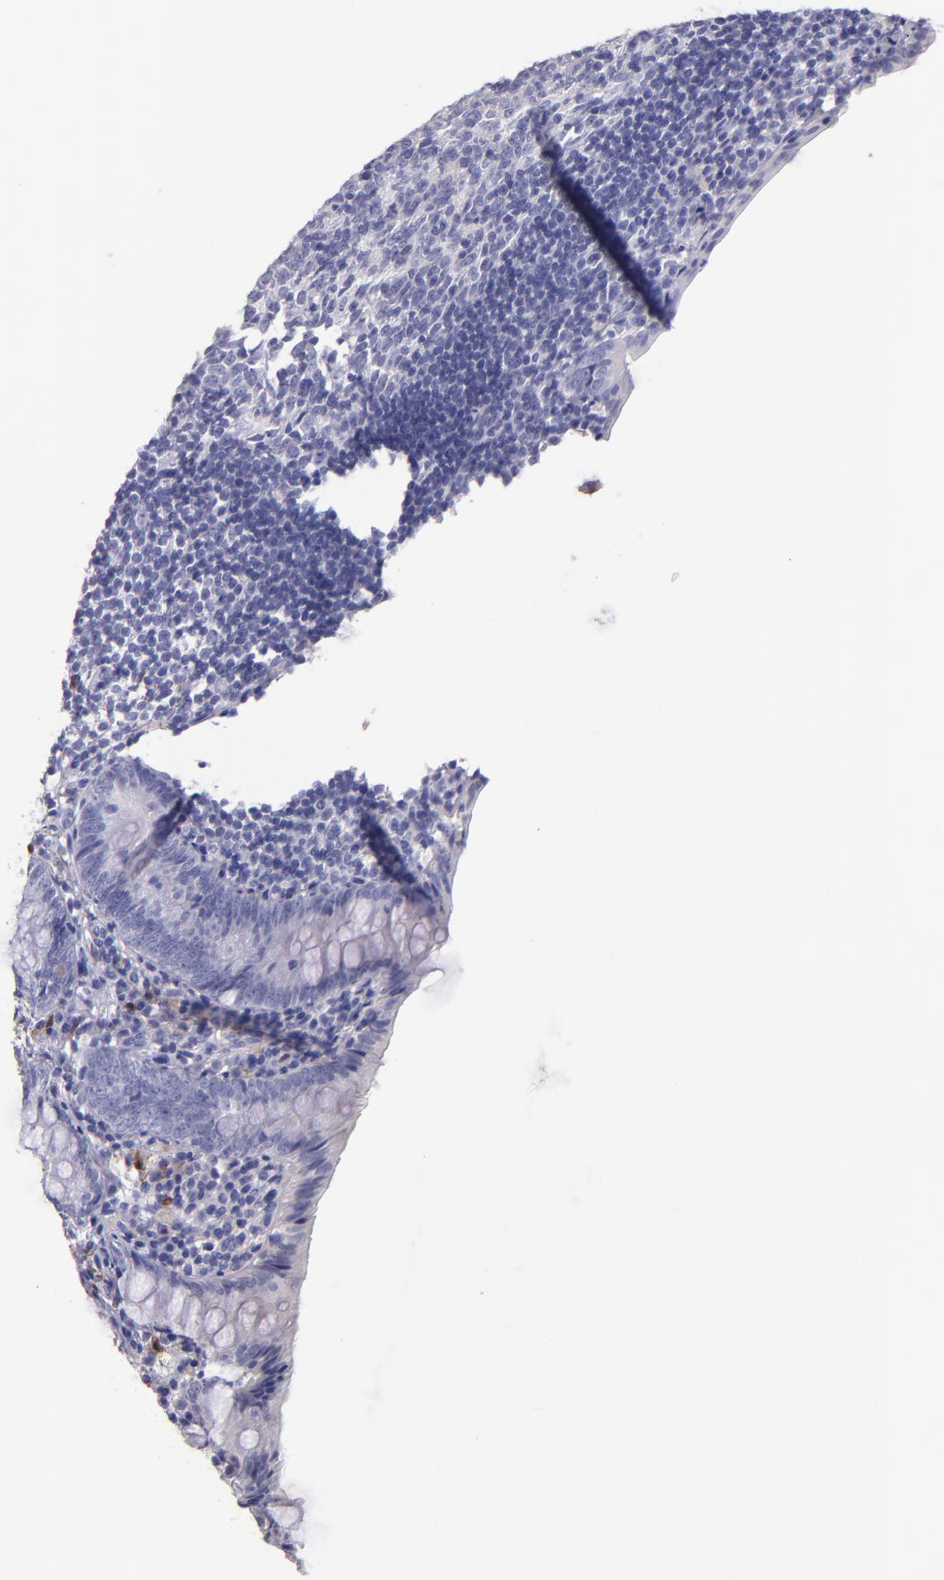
{"staining": {"intensity": "negative", "quantity": "none", "location": "none"}, "tissue": "appendix", "cell_type": "Glandular cells", "image_type": "normal", "snomed": [{"axis": "morphology", "description": "Normal tissue, NOS"}, {"axis": "topography", "description": "Appendix"}], "caption": "Glandular cells show no significant protein expression in benign appendix. (IHC, brightfield microscopy, high magnification).", "gene": "F13A1", "patient": {"sex": "female", "age": 10}}